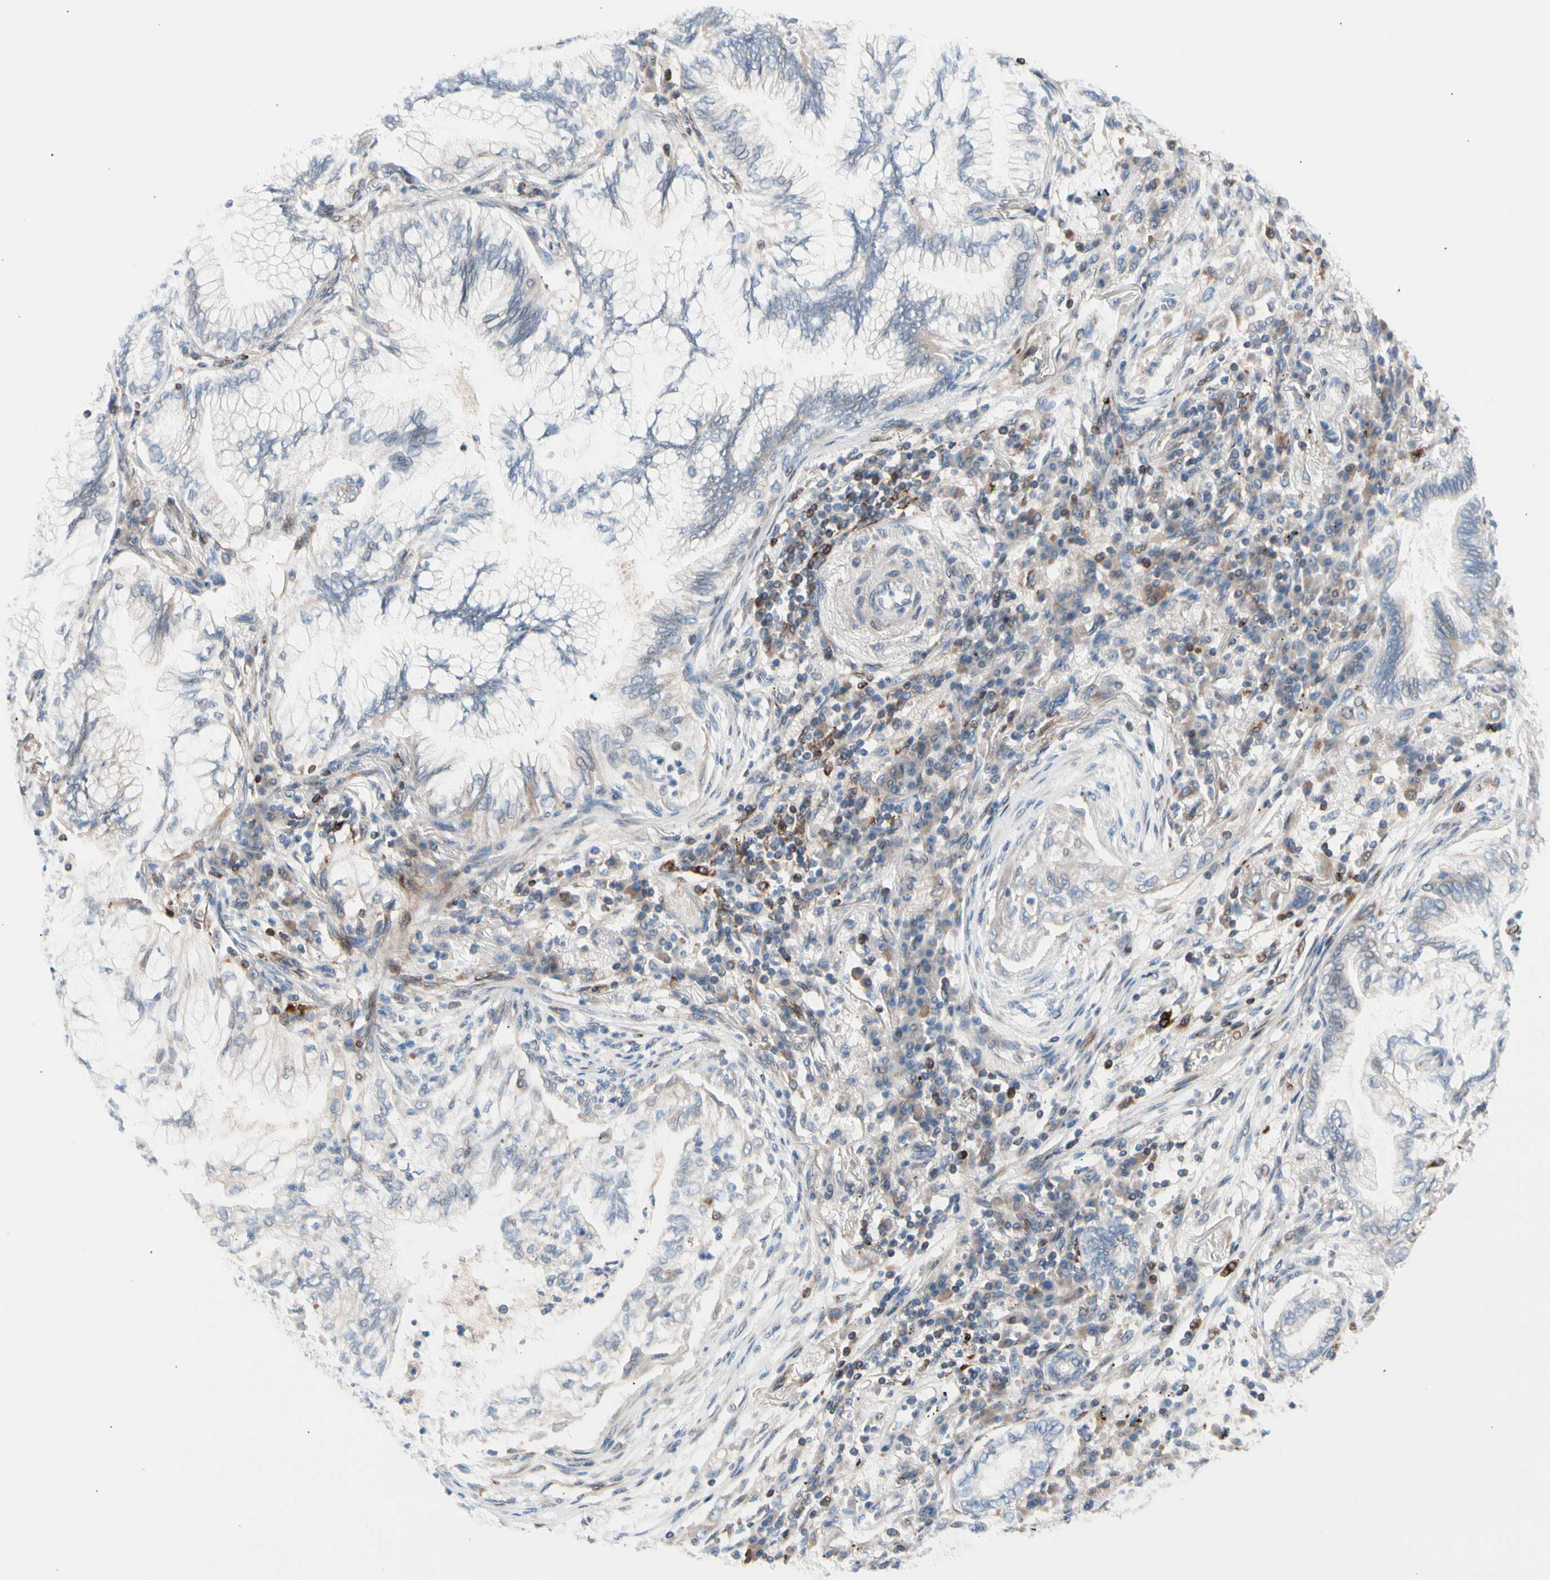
{"staining": {"intensity": "negative", "quantity": "none", "location": "none"}, "tissue": "lung cancer", "cell_type": "Tumor cells", "image_type": "cancer", "snomed": [{"axis": "morphology", "description": "Normal tissue, NOS"}, {"axis": "morphology", "description": "Adenocarcinoma, NOS"}, {"axis": "topography", "description": "Bronchus"}, {"axis": "topography", "description": "Lung"}], "caption": "Tumor cells show no significant protein positivity in lung cancer.", "gene": "MAP3K3", "patient": {"sex": "female", "age": 70}}